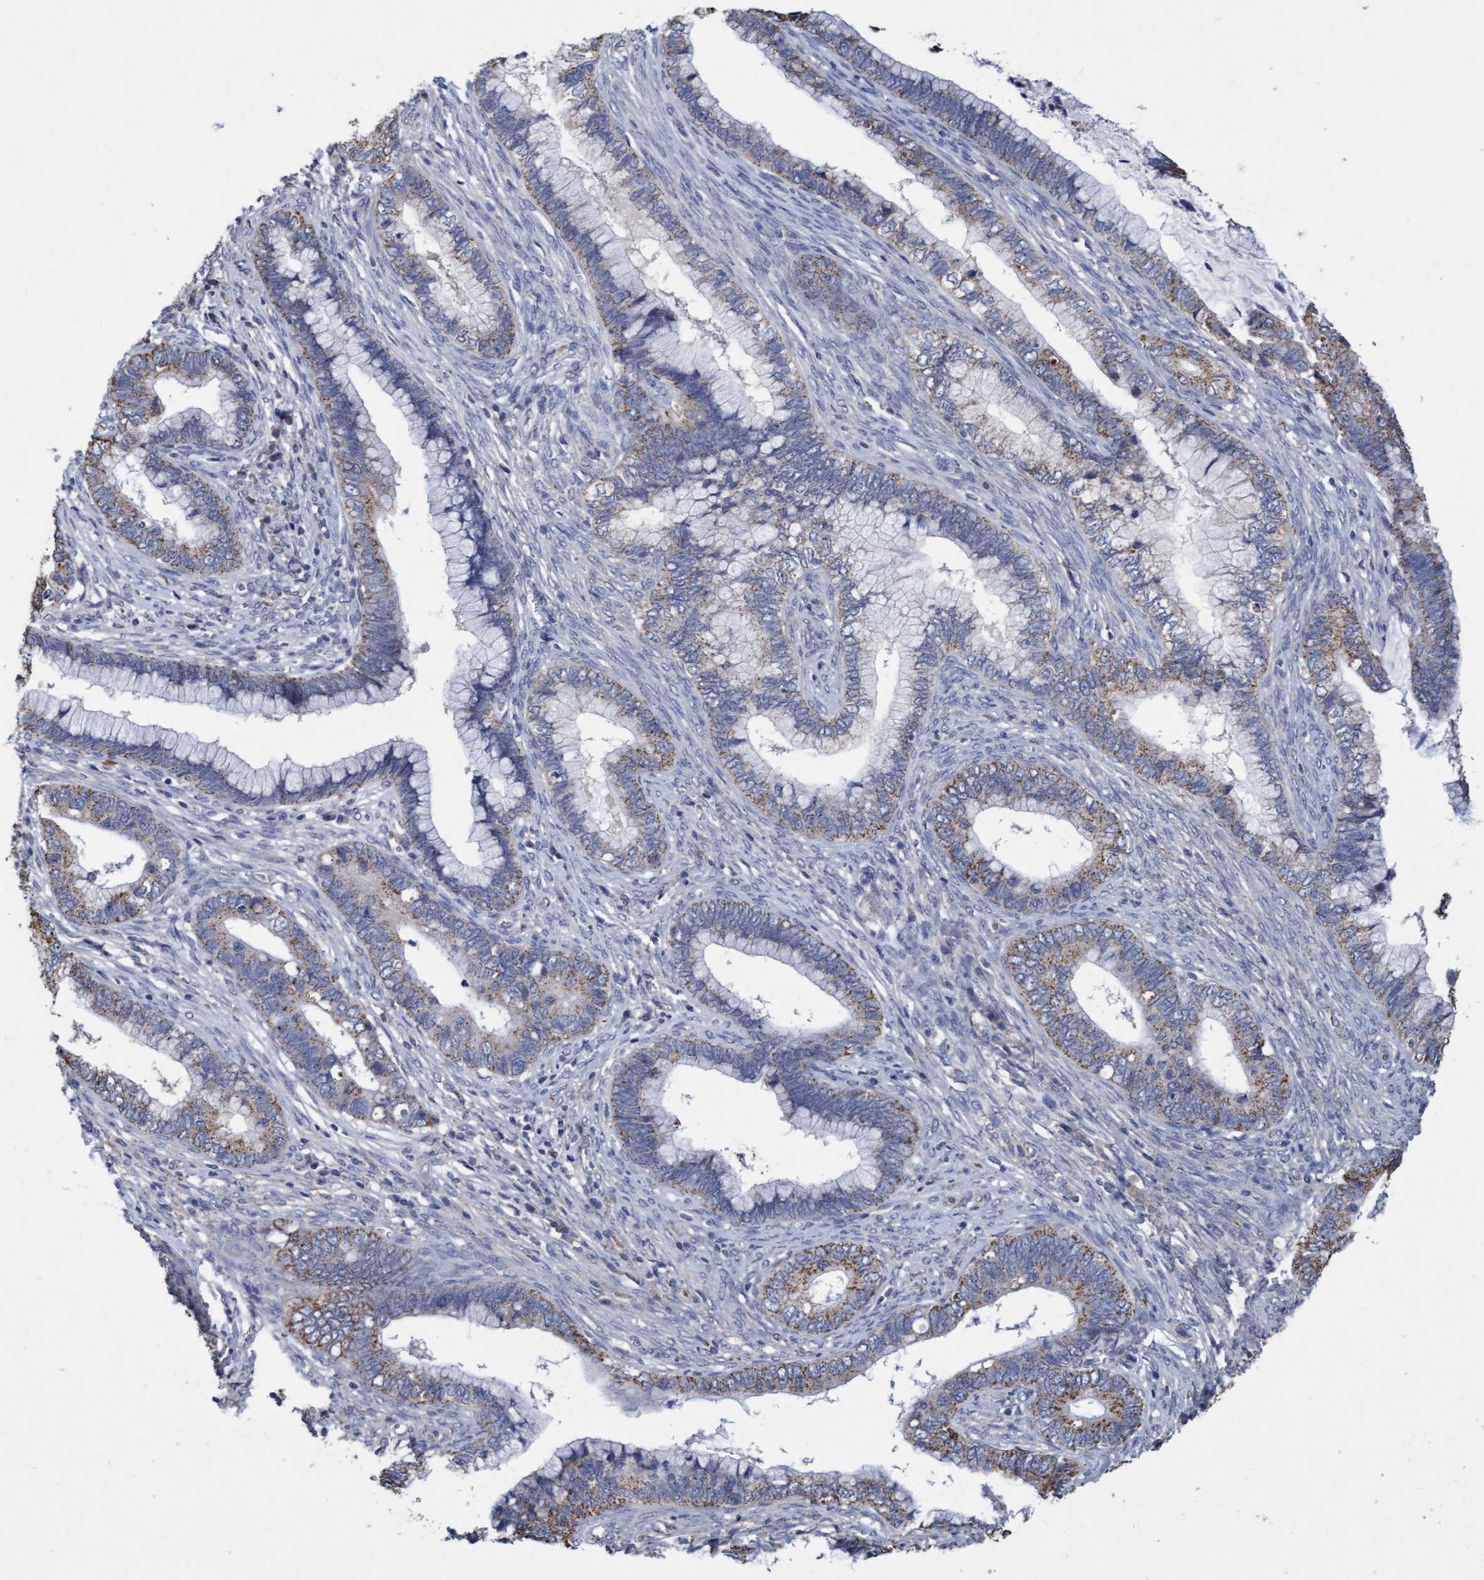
{"staining": {"intensity": "weak", "quantity": ">75%", "location": "cytoplasmic/membranous"}, "tissue": "cervical cancer", "cell_type": "Tumor cells", "image_type": "cancer", "snomed": [{"axis": "morphology", "description": "Adenocarcinoma, NOS"}, {"axis": "topography", "description": "Cervix"}], "caption": "This micrograph reveals adenocarcinoma (cervical) stained with immunohistochemistry (IHC) to label a protein in brown. The cytoplasmic/membranous of tumor cells show weak positivity for the protein. Nuclei are counter-stained blue.", "gene": "VSIG8", "patient": {"sex": "female", "age": 44}}